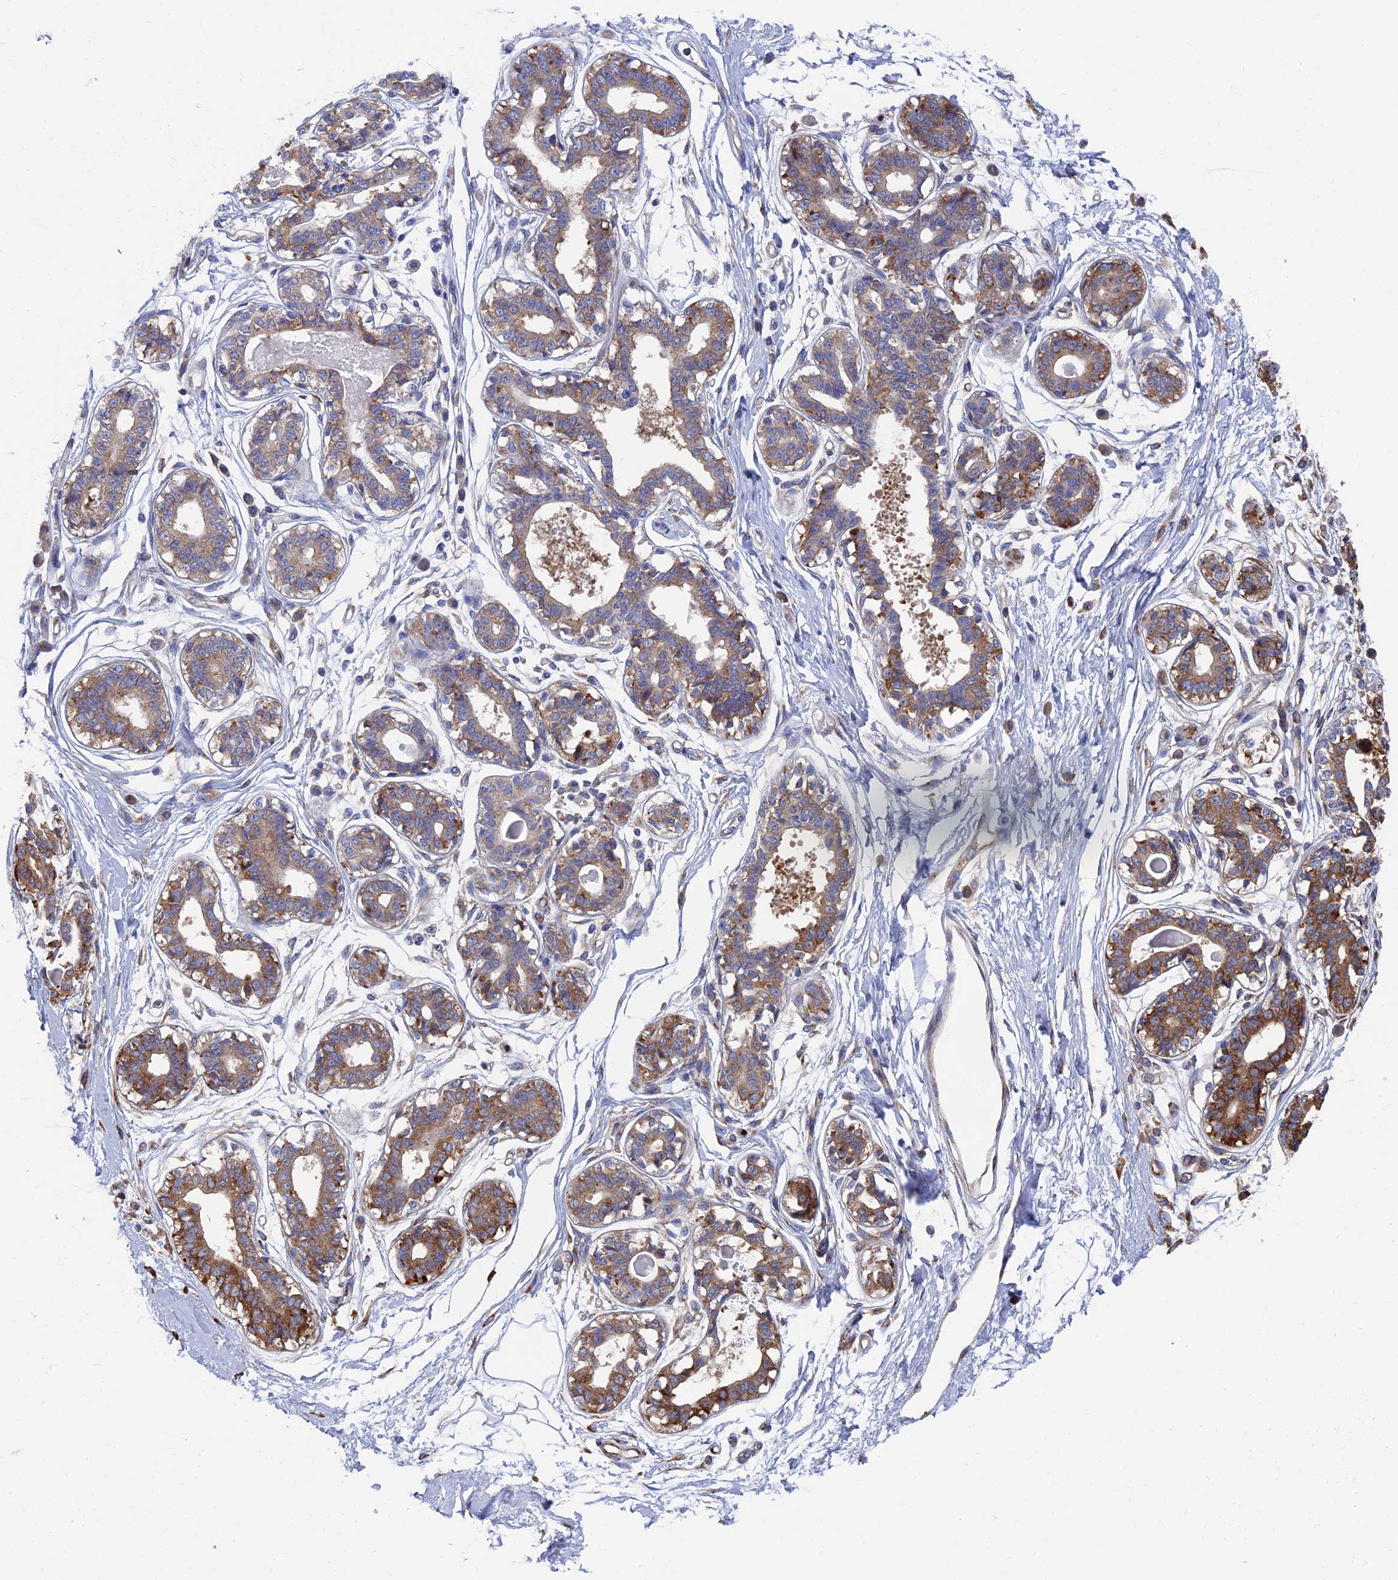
{"staining": {"intensity": "moderate", "quantity": "<25%", "location": "cytoplasmic/membranous"}, "tissue": "breast", "cell_type": "Adipocytes", "image_type": "normal", "snomed": [{"axis": "morphology", "description": "Normal tissue, NOS"}, {"axis": "topography", "description": "Breast"}], "caption": "DAB (3,3'-diaminobenzidine) immunohistochemical staining of normal breast reveals moderate cytoplasmic/membranous protein positivity in approximately <25% of adipocytes. The staining is performed using DAB brown chromogen to label protein expression. The nuclei are counter-stained blue using hematoxylin.", "gene": "YBX1", "patient": {"sex": "female", "age": 45}}